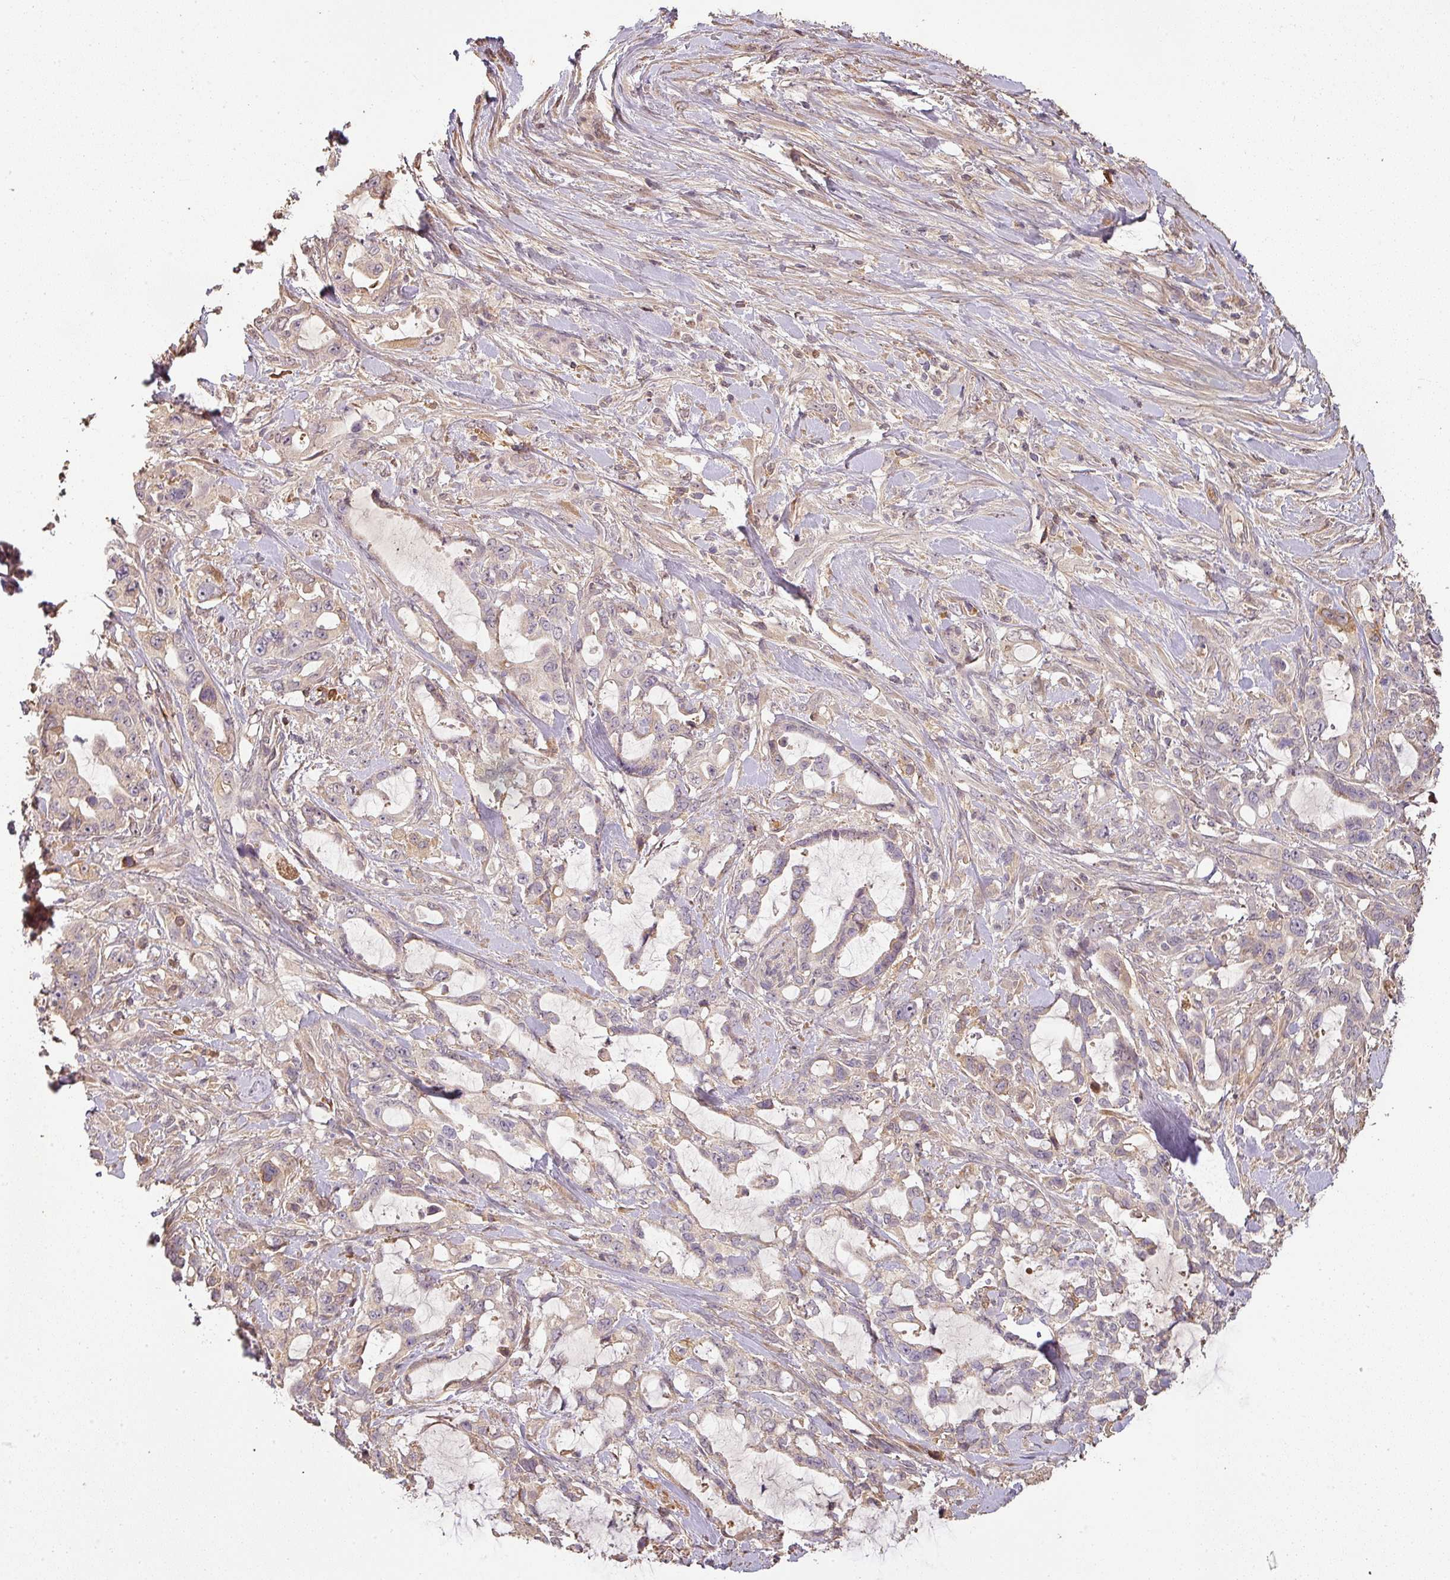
{"staining": {"intensity": "negative", "quantity": "none", "location": "none"}, "tissue": "pancreatic cancer", "cell_type": "Tumor cells", "image_type": "cancer", "snomed": [{"axis": "morphology", "description": "Adenocarcinoma, NOS"}, {"axis": "topography", "description": "Pancreas"}], "caption": "Immunohistochemical staining of human pancreatic adenocarcinoma exhibits no significant expression in tumor cells.", "gene": "BPIFB3", "patient": {"sex": "female", "age": 61}}